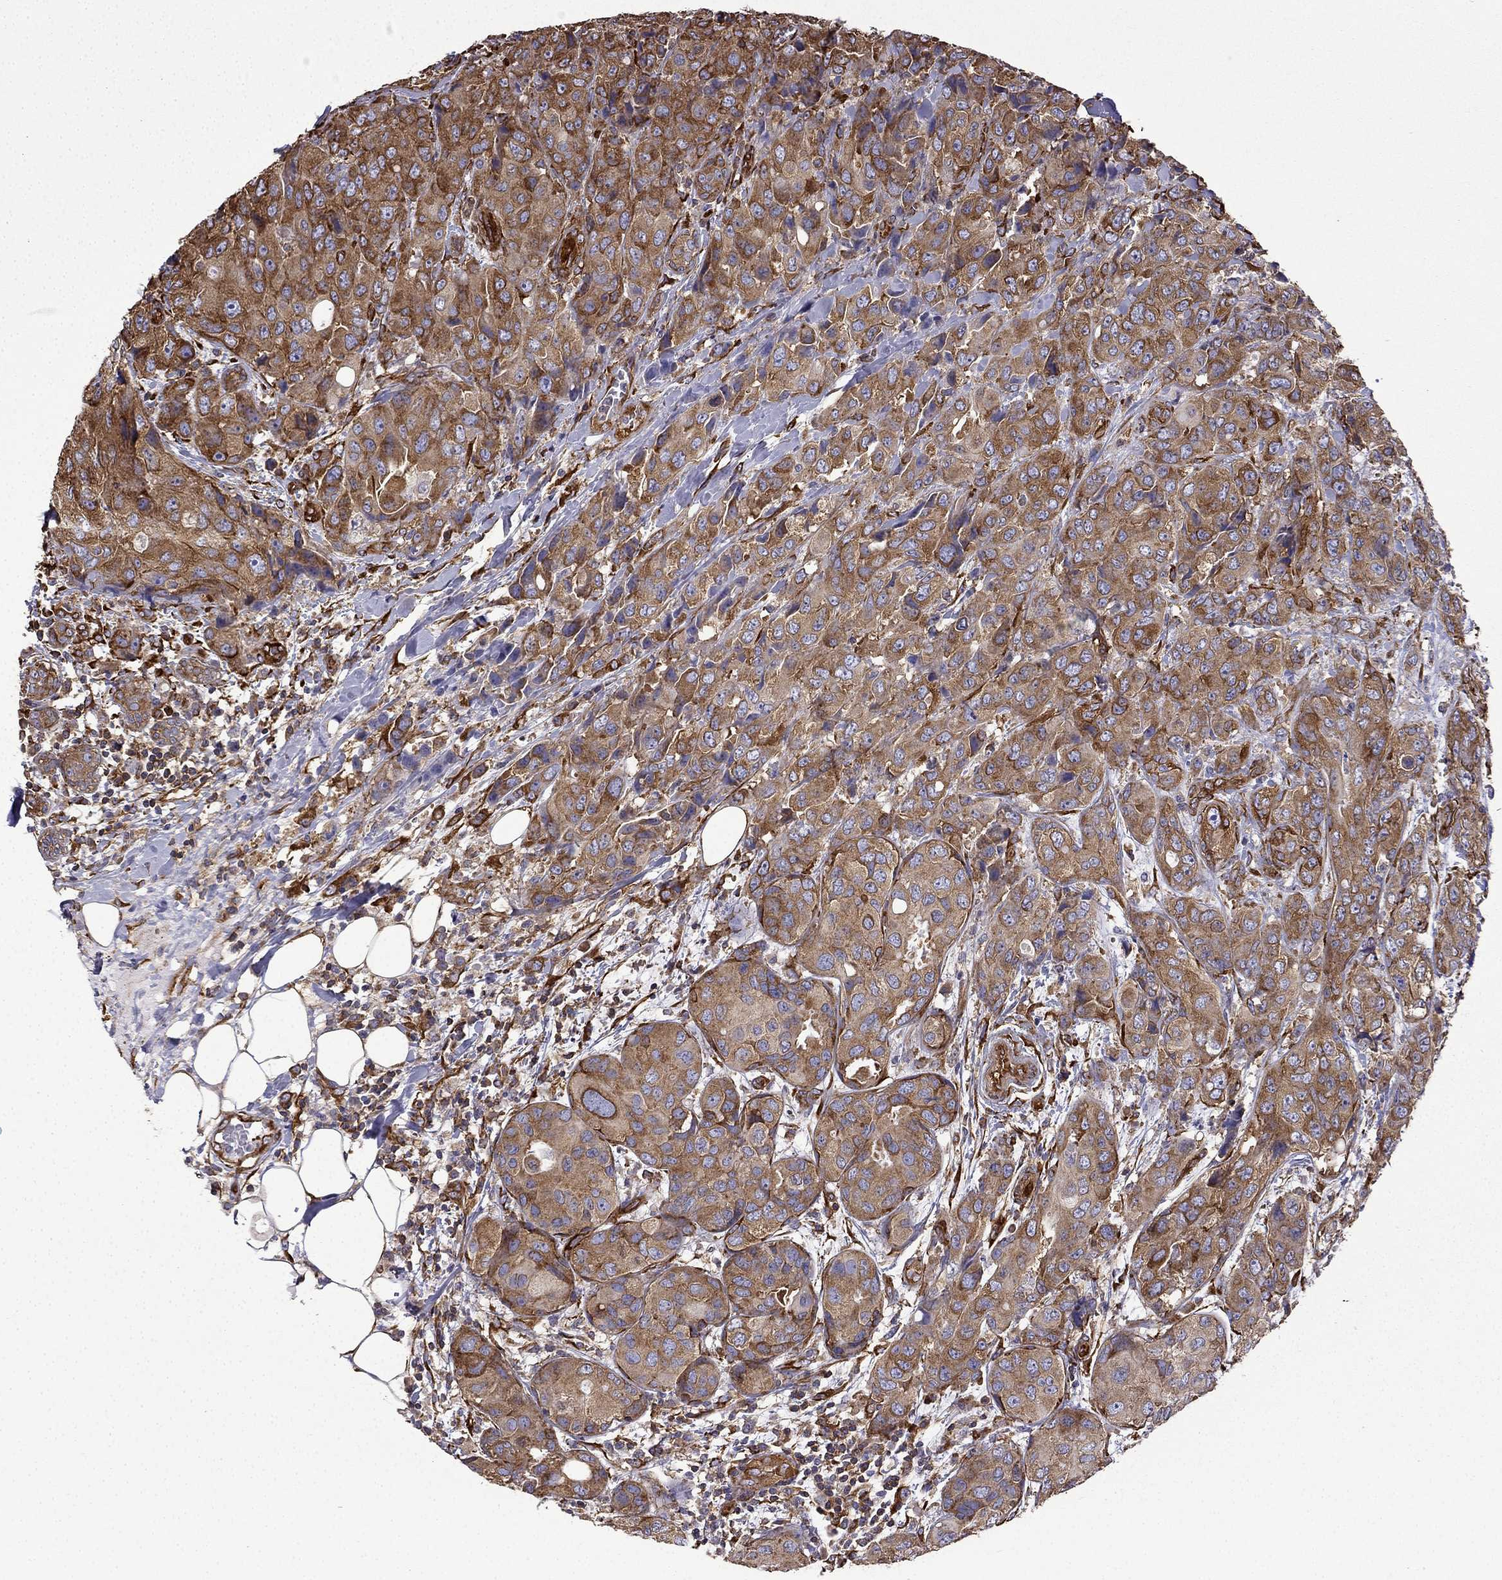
{"staining": {"intensity": "strong", "quantity": ">75%", "location": "cytoplasmic/membranous"}, "tissue": "breast cancer", "cell_type": "Tumor cells", "image_type": "cancer", "snomed": [{"axis": "morphology", "description": "Duct carcinoma"}, {"axis": "topography", "description": "Breast"}], "caption": "Approximately >75% of tumor cells in human breast cancer show strong cytoplasmic/membranous protein positivity as visualized by brown immunohistochemical staining.", "gene": "MAP4", "patient": {"sex": "female", "age": 43}}